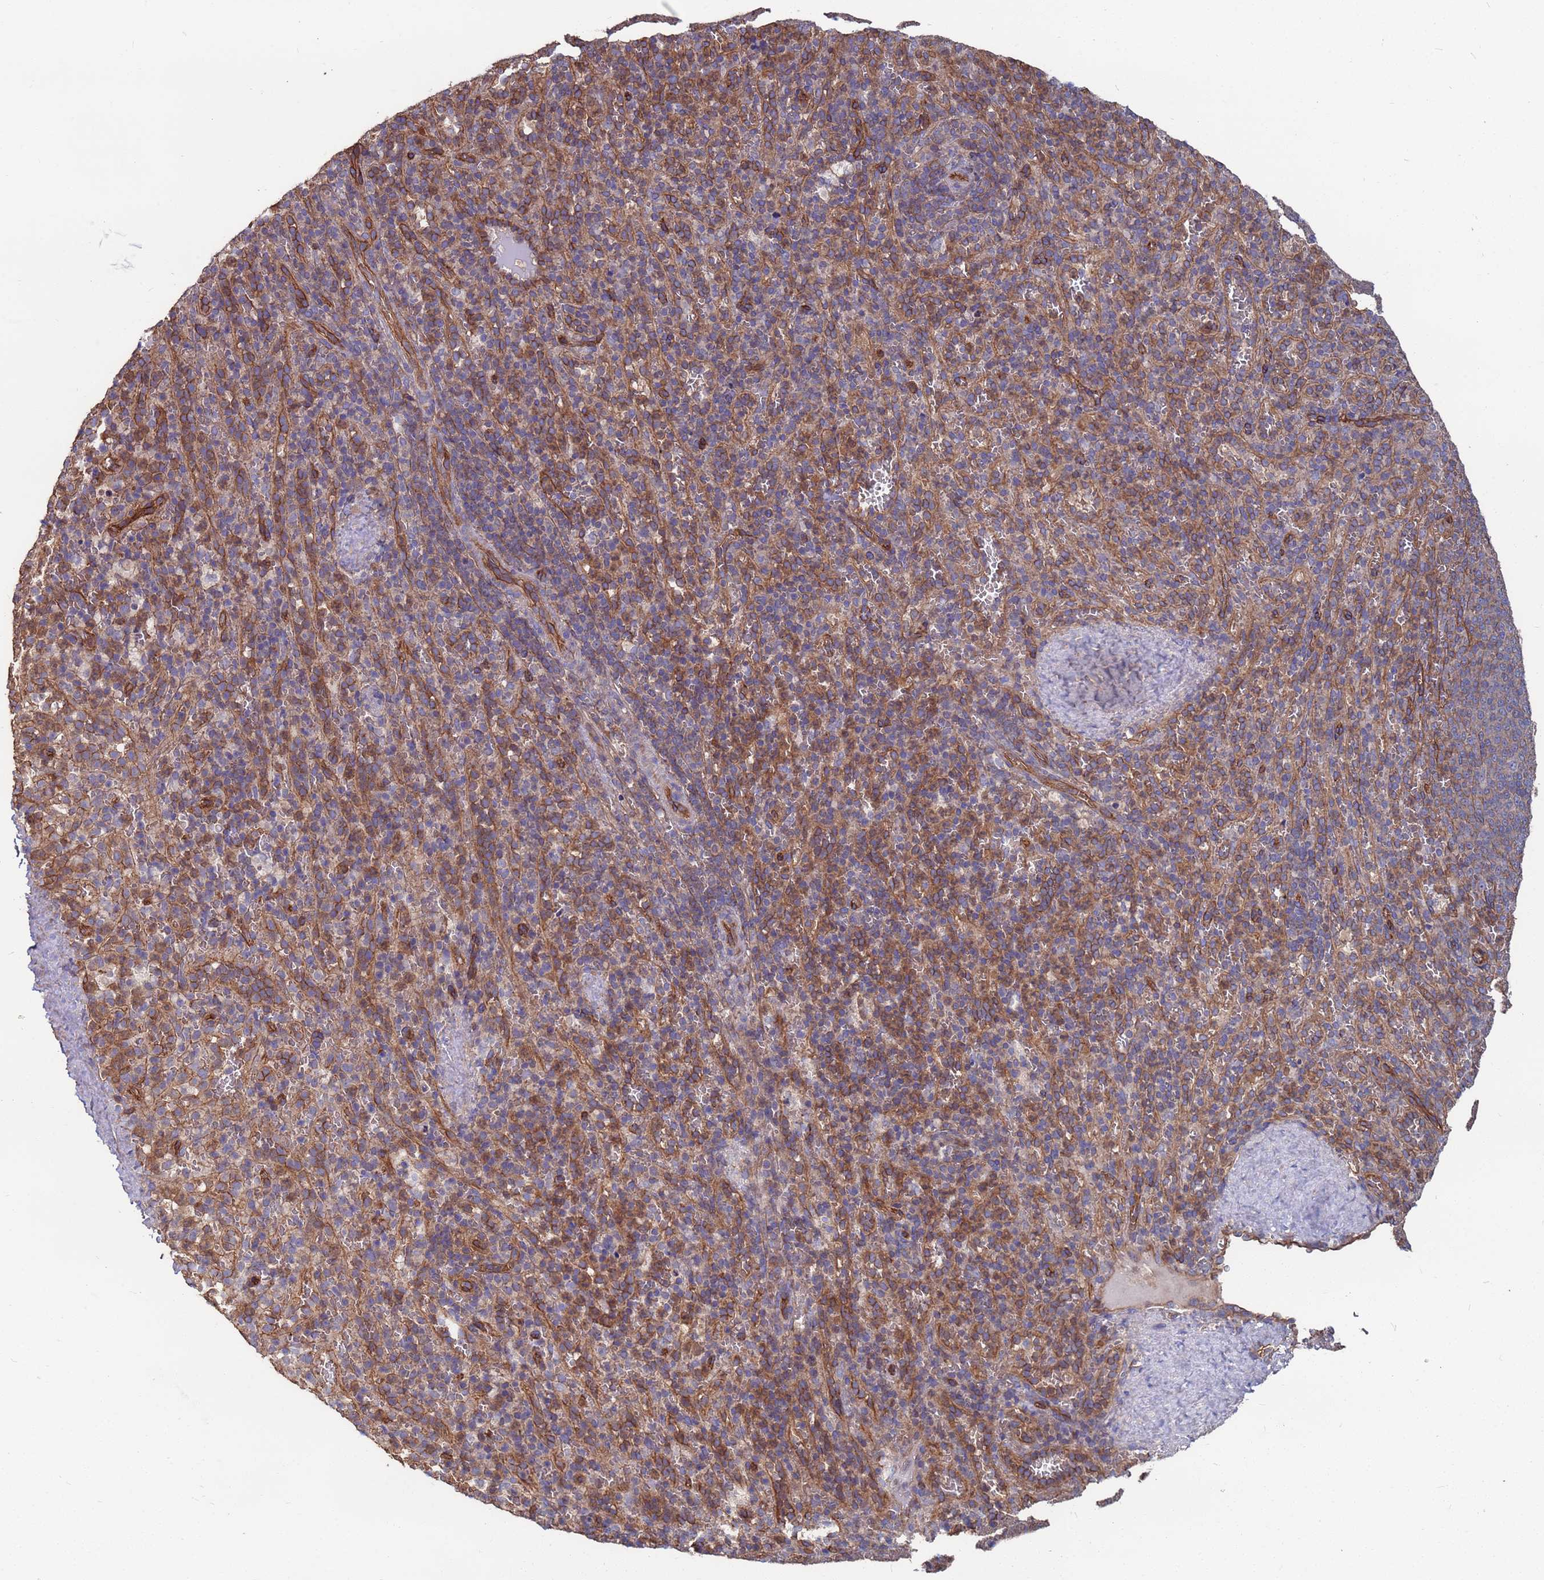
{"staining": {"intensity": "moderate", "quantity": "<25%", "location": "cytoplasmic/membranous"}, "tissue": "spleen", "cell_type": "Cells in red pulp", "image_type": "normal", "snomed": [{"axis": "morphology", "description": "Normal tissue, NOS"}, {"axis": "topography", "description": "Spleen"}], "caption": "Immunohistochemical staining of unremarkable spleen reveals low levels of moderate cytoplasmic/membranous expression in approximately <25% of cells in red pulp. (IHC, brightfield microscopy, high magnification).", "gene": "NDUFAF6", "patient": {"sex": "female", "age": 21}}